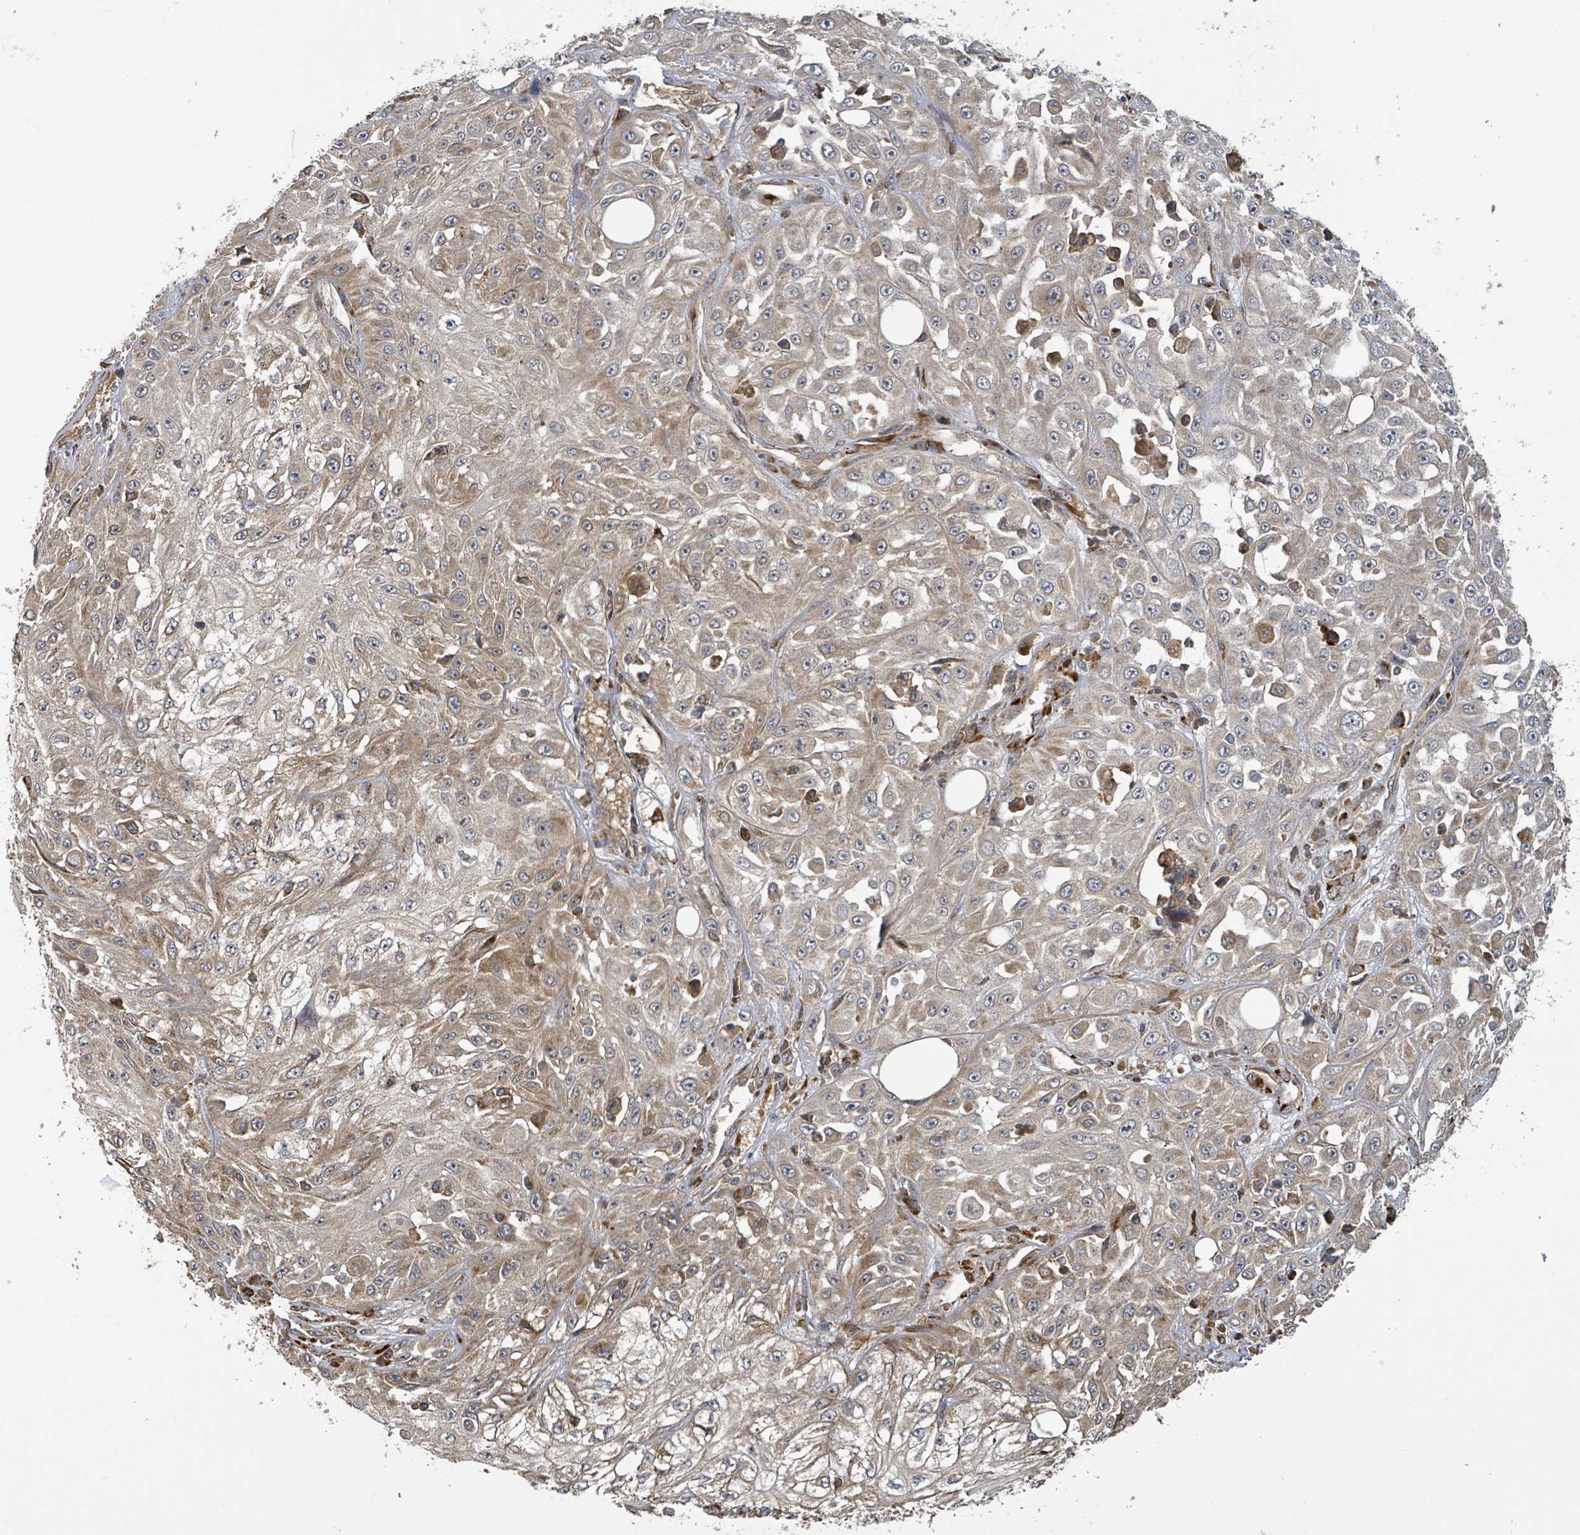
{"staining": {"intensity": "moderate", "quantity": "25%-75%", "location": "cytoplasmic/membranous"}, "tissue": "skin cancer", "cell_type": "Tumor cells", "image_type": "cancer", "snomed": [{"axis": "morphology", "description": "Squamous cell carcinoma, NOS"}, {"axis": "morphology", "description": "Squamous cell carcinoma, metastatic, NOS"}, {"axis": "topography", "description": "Skin"}, {"axis": "topography", "description": "Lymph node"}], "caption": "Immunohistochemical staining of skin squamous cell carcinoma shows moderate cytoplasmic/membranous protein positivity in approximately 25%-75% of tumor cells.", "gene": "STARD4", "patient": {"sex": "male", "age": 75}}